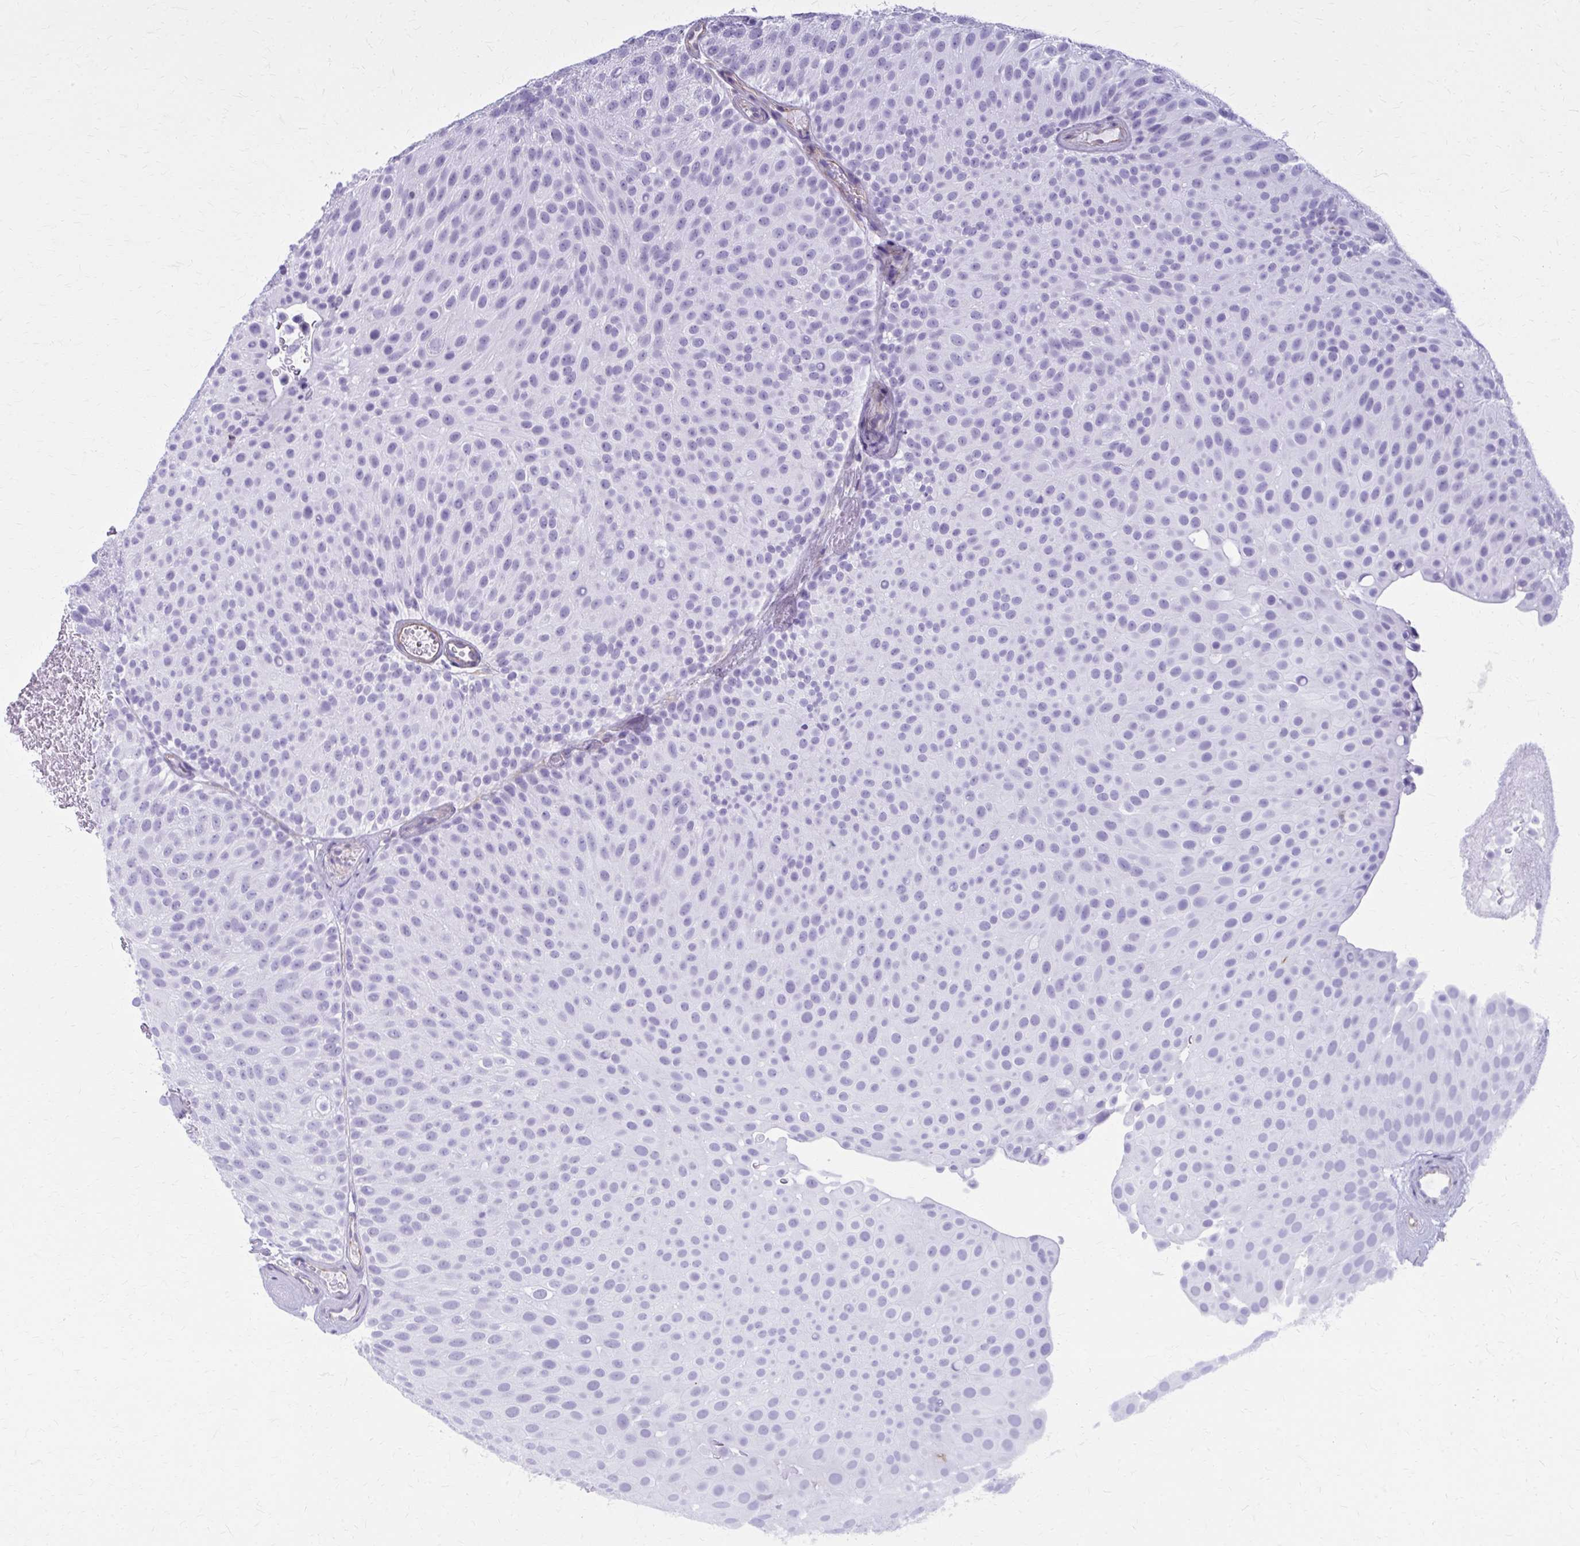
{"staining": {"intensity": "negative", "quantity": "none", "location": "none"}, "tissue": "urothelial cancer", "cell_type": "Tumor cells", "image_type": "cancer", "snomed": [{"axis": "morphology", "description": "Urothelial carcinoma, Low grade"}, {"axis": "topography", "description": "Urinary bladder"}], "caption": "Histopathology image shows no significant protein positivity in tumor cells of urothelial cancer.", "gene": "GFAP", "patient": {"sex": "male", "age": 78}}